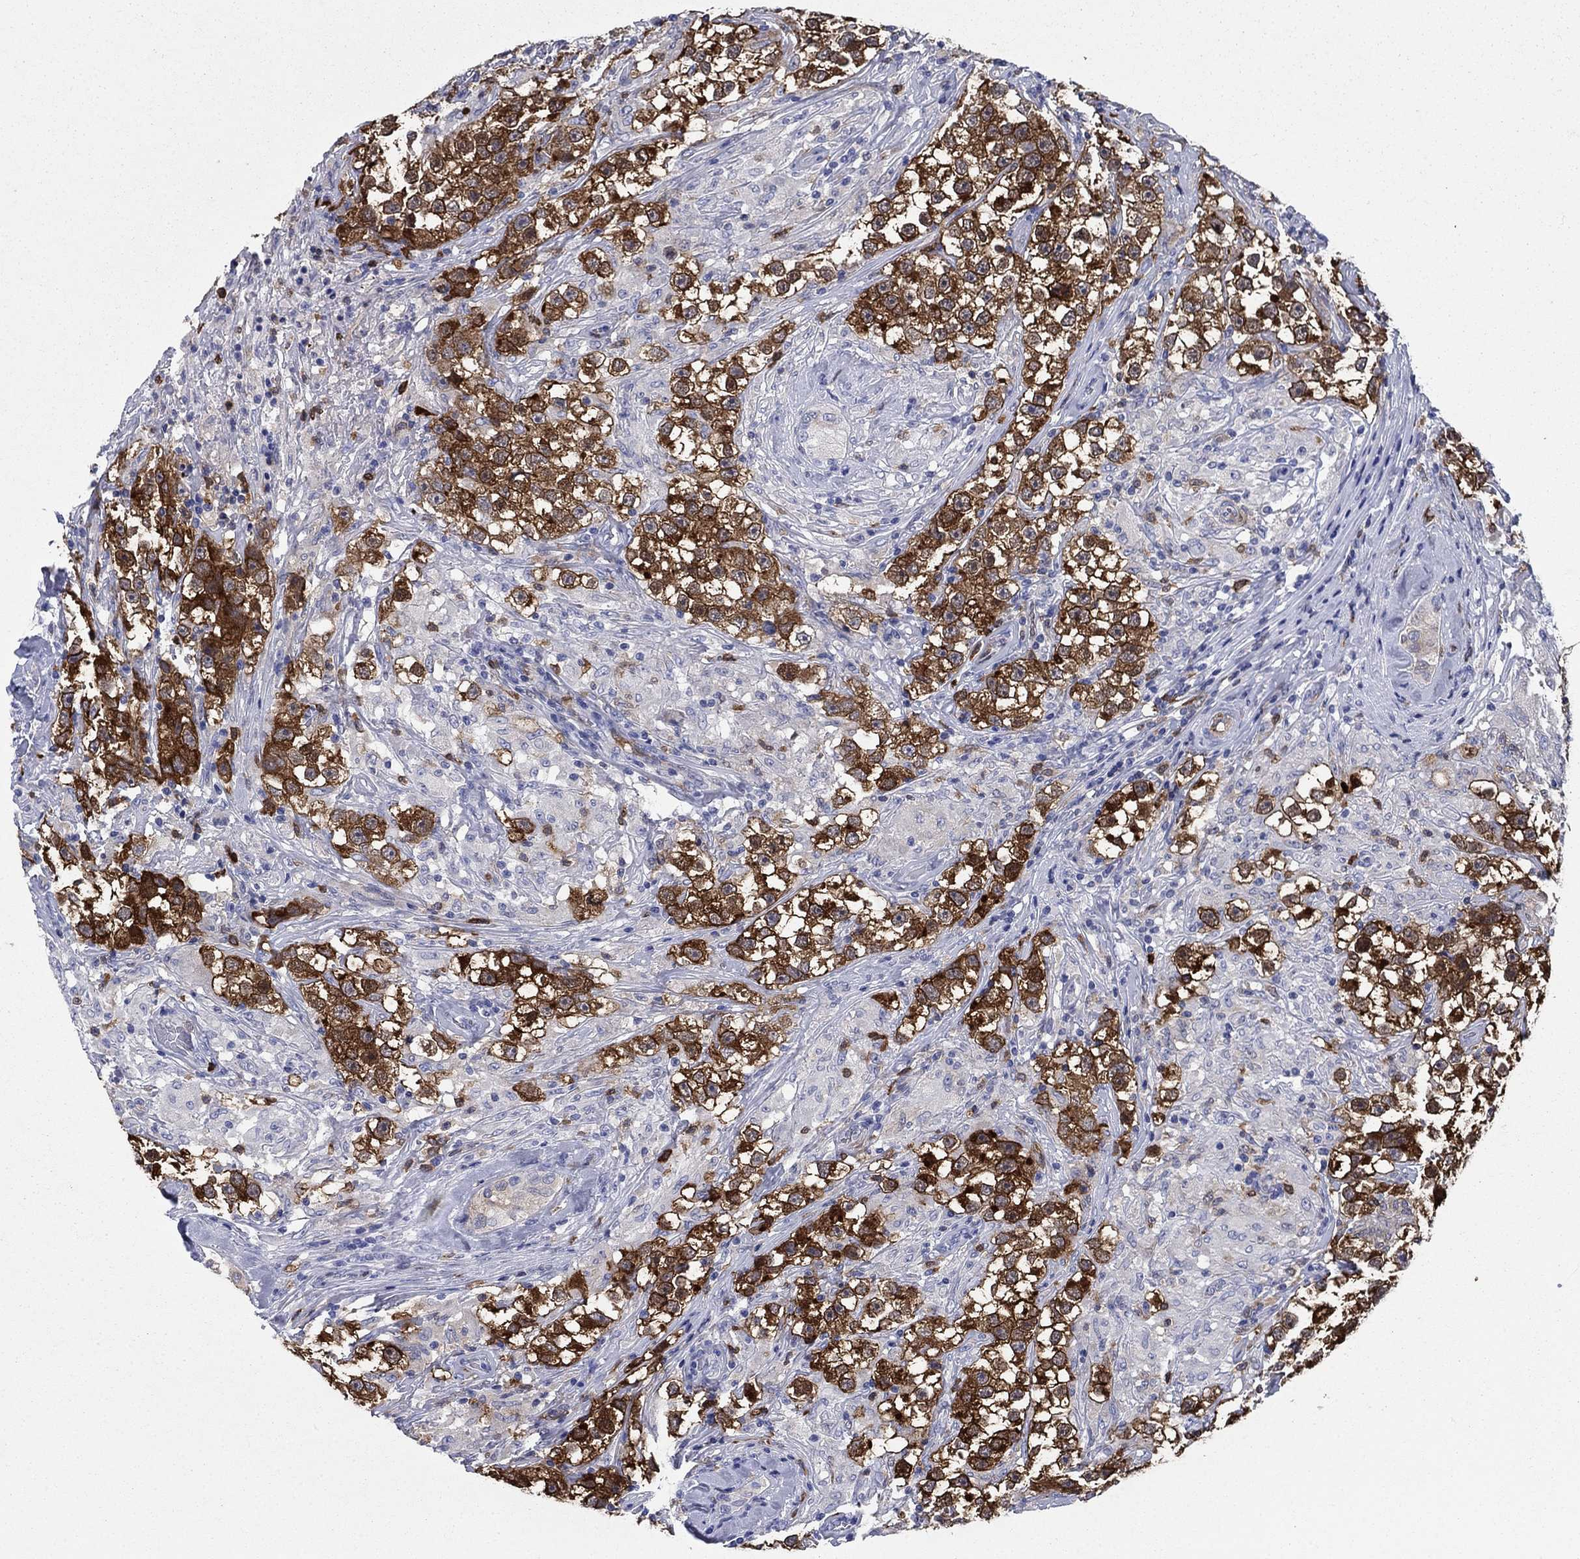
{"staining": {"intensity": "strong", "quantity": ">75%", "location": "cytoplasmic/membranous"}, "tissue": "testis cancer", "cell_type": "Tumor cells", "image_type": "cancer", "snomed": [{"axis": "morphology", "description": "Seminoma, NOS"}, {"axis": "topography", "description": "Testis"}], "caption": "Approximately >75% of tumor cells in human seminoma (testis) reveal strong cytoplasmic/membranous protein expression as visualized by brown immunohistochemical staining.", "gene": "STMN1", "patient": {"sex": "male", "age": 46}}